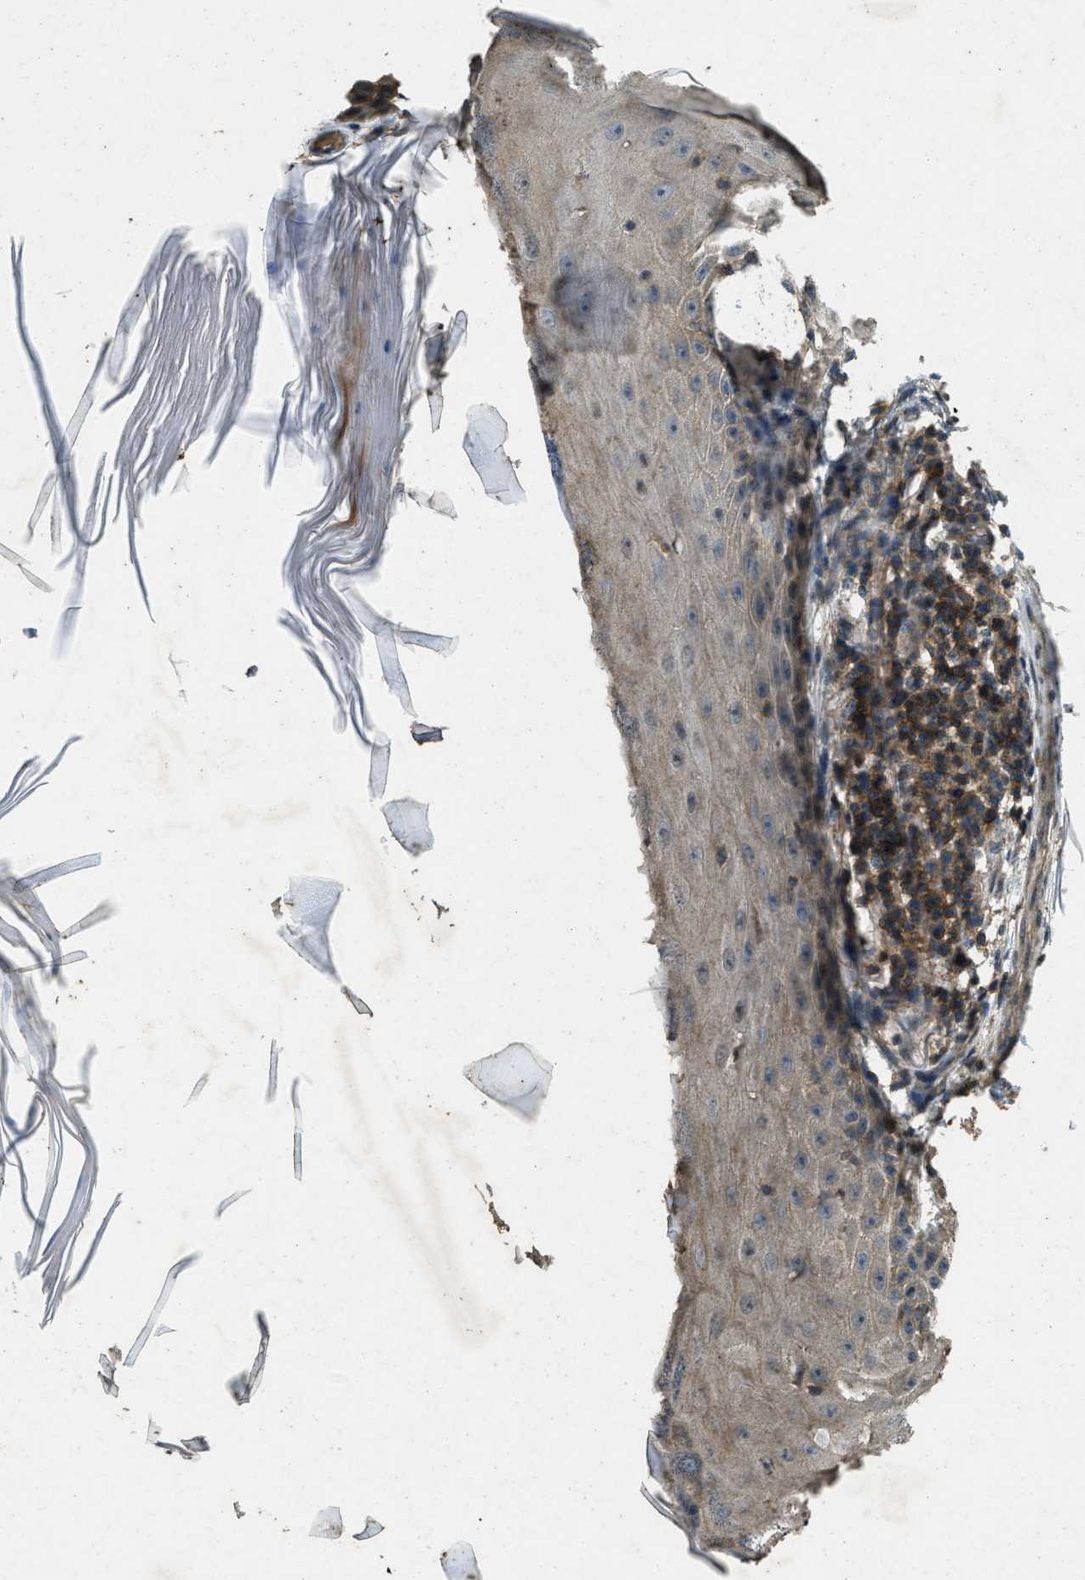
{"staining": {"intensity": "weak", "quantity": "25%-75%", "location": "cytoplasmic/membranous"}, "tissue": "skin cancer", "cell_type": "Tumor cells", "image_type": "cancer", "snomed": [{"axis": "morphology", "description": "Squamous cell carcinoma, NOS"}, {"axis": "topography", "description": "Skin"}], "caption": "Protein expression analysis of squamous cell carcinoma (skin) exhibits weak cytoplasmic/membranous expression in approximately 25%-75% of tumor cells. (IHC, brightfield microscopy, high magnification).", "gene": "ATP8B1", "patient": {"sex": "female", "age": 73}}